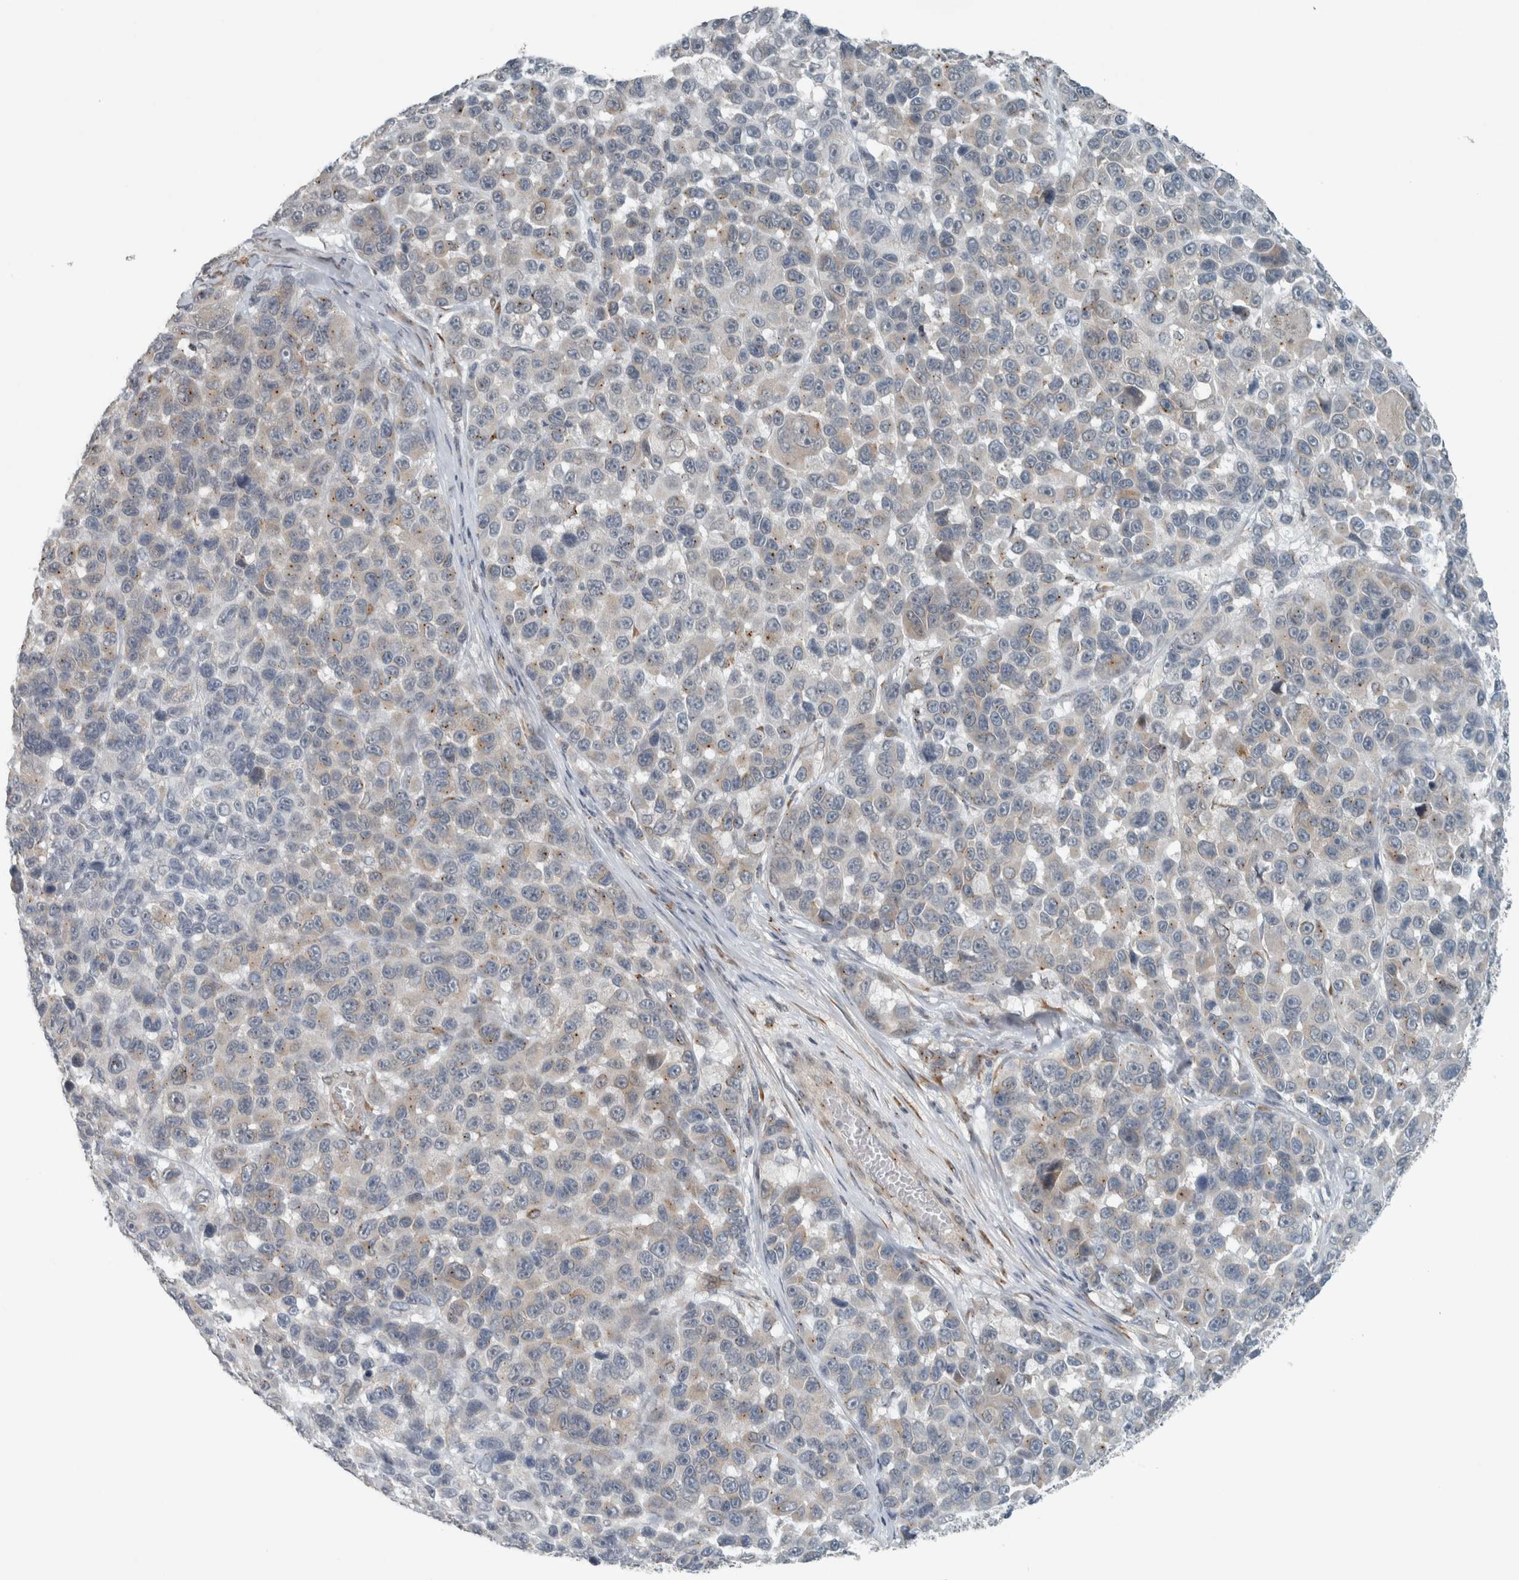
{"staining": {"intensity": "weak", "quantity": "<25%", "location": "cytoplasmic/membranous"}, "tissue": "melanoma", "cell_type": "Tumor cells", "image_type": "cancer", "snomed": [{"axis": "morphology", "description": "Malignant melanoma, NOS"}, {"axis": "topography", "description": "Skin"}], "caption": "Immunohistochemistry photomicrograph of human malignant melanoma stained for a protein (brown), which shows no staining in tumor cells.", "gene": "KIF1C", "patient": {"sex": "male", "age": 53}}